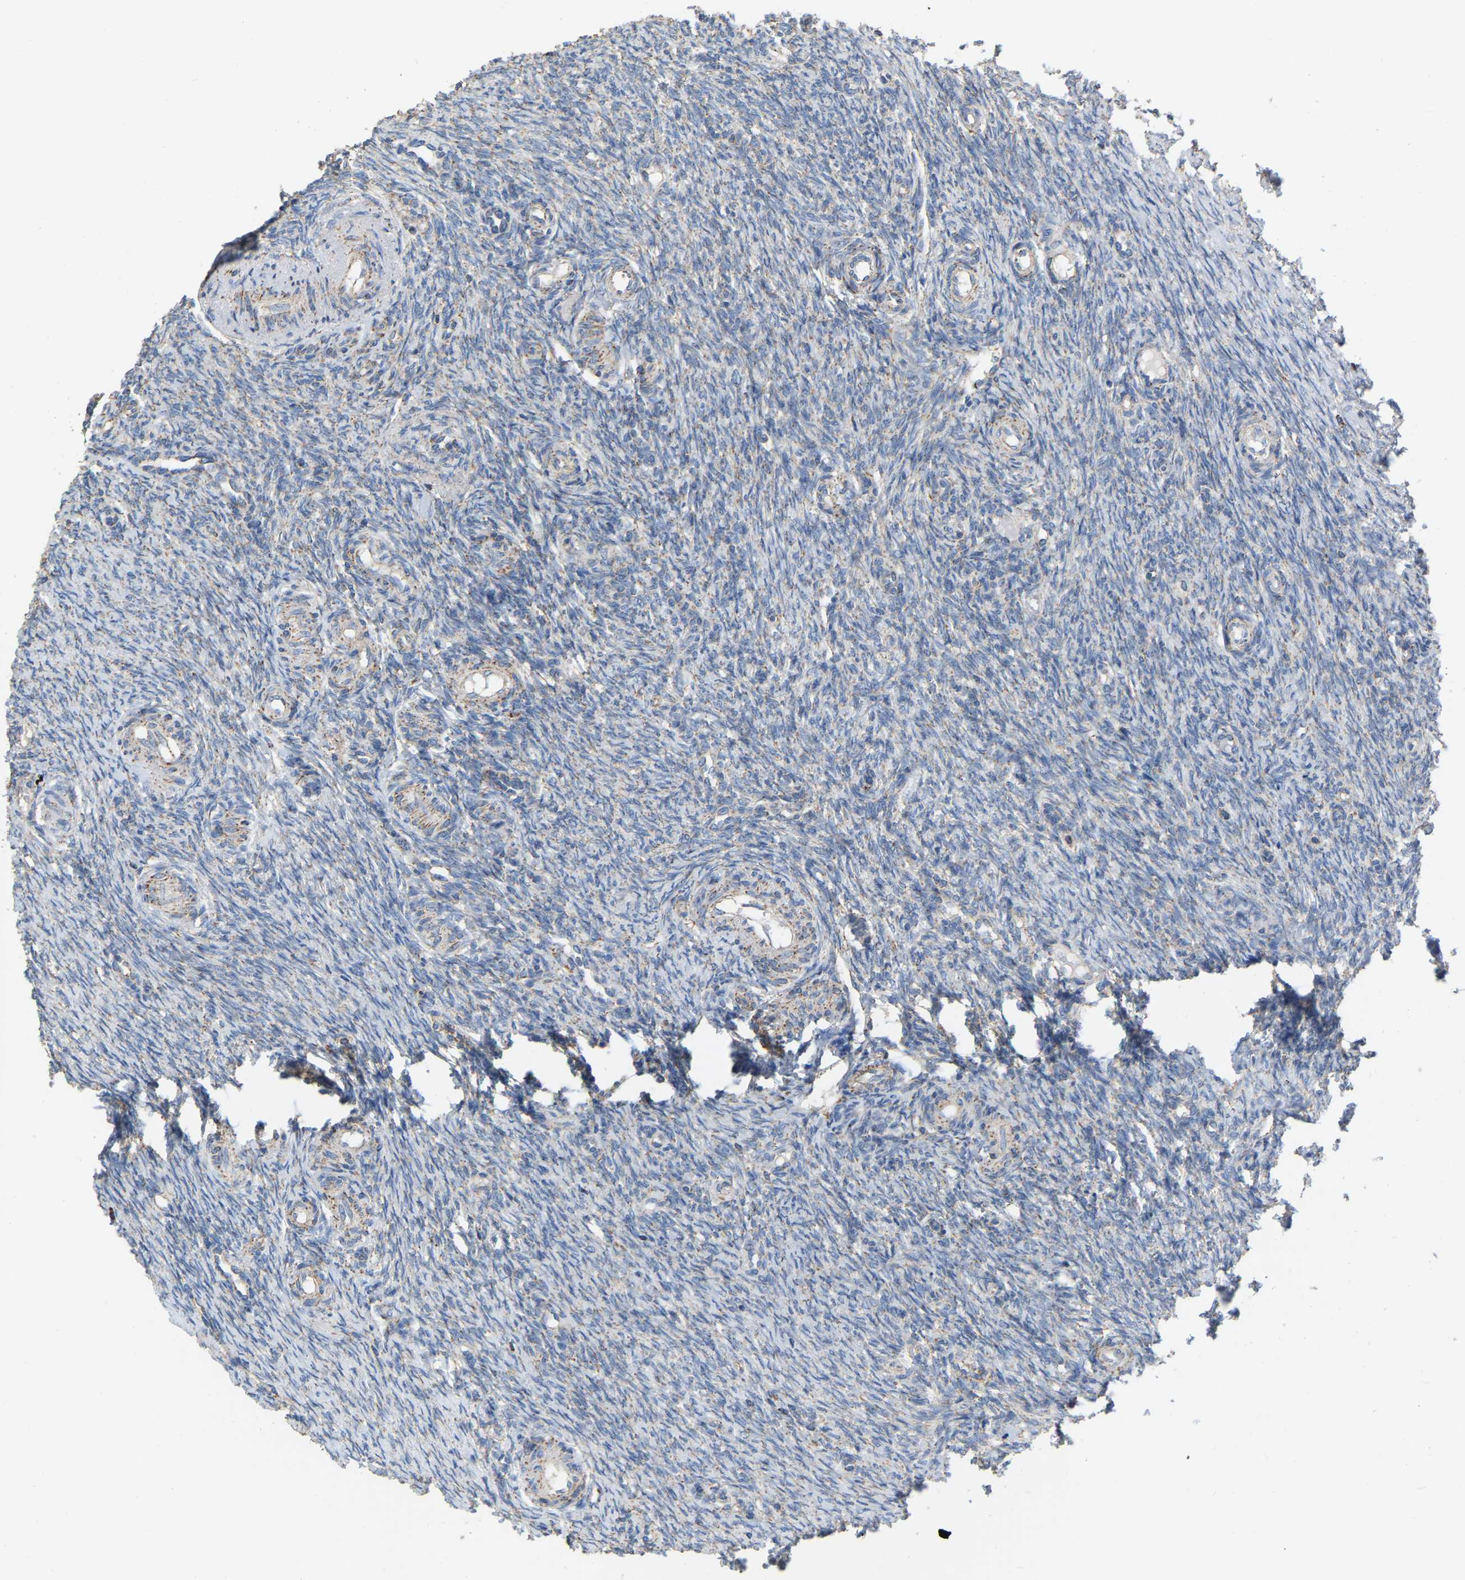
{"staining": {"intensity": "weak", "quantity": ">75%", "location": "cytoplasmic/membranous"}, "tissue": "ovary", "cell_type": "Follicle cells", "image_type": "normal", "snomed": [{"axis": "morphology", "description": "Normal tissue, NOS"}, {"axis": "topography", "description": "Ovary"}], "caption": "An image showing weak cytoplasmic/membranous staining in approximately >75% of follicle cells in benign ovary, as visualized by brown immunohistochemical staining.", "gene": "CBLB", "patient": {"sex": "female", "age": 41}}